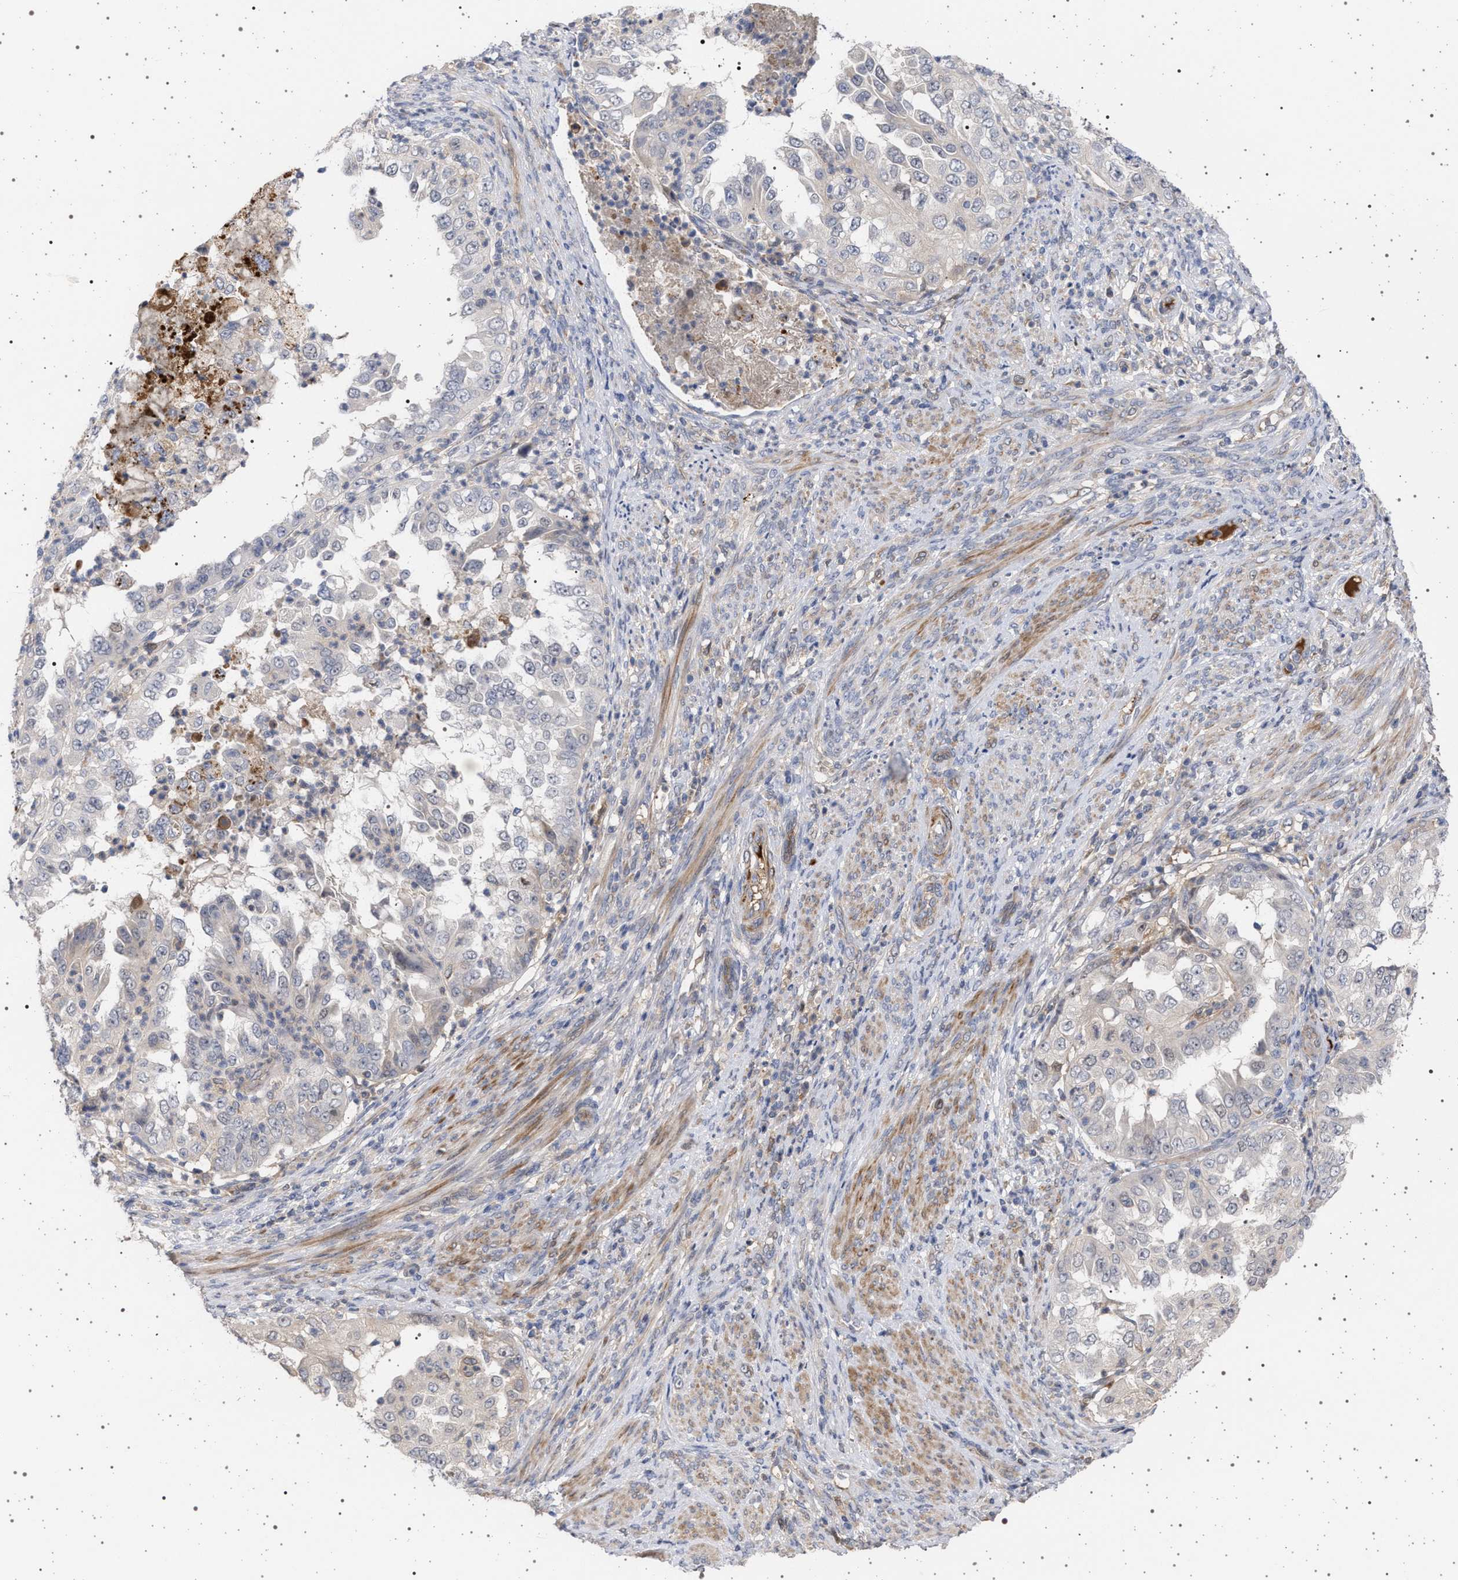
{"staining": {"intensity": "negative", "quantity": "none", "location": "none"}, "tissue": "endometrial cancer", "cell_type": "Tumor cells", "image_type": "cancer", "snomed": [{"axis": "morphology", "description": "Adenocarcinoma, NOS"}, {"axis": "topography", "description": "Endometrium"}], "caption": "This is an immunohistochemistry (IHC) histopathology image of human endometrial adenocarcinoma. There is no expression in tumor cells.", "gene": "RBM48", "patient": {"sex": "female", "age": 85}}